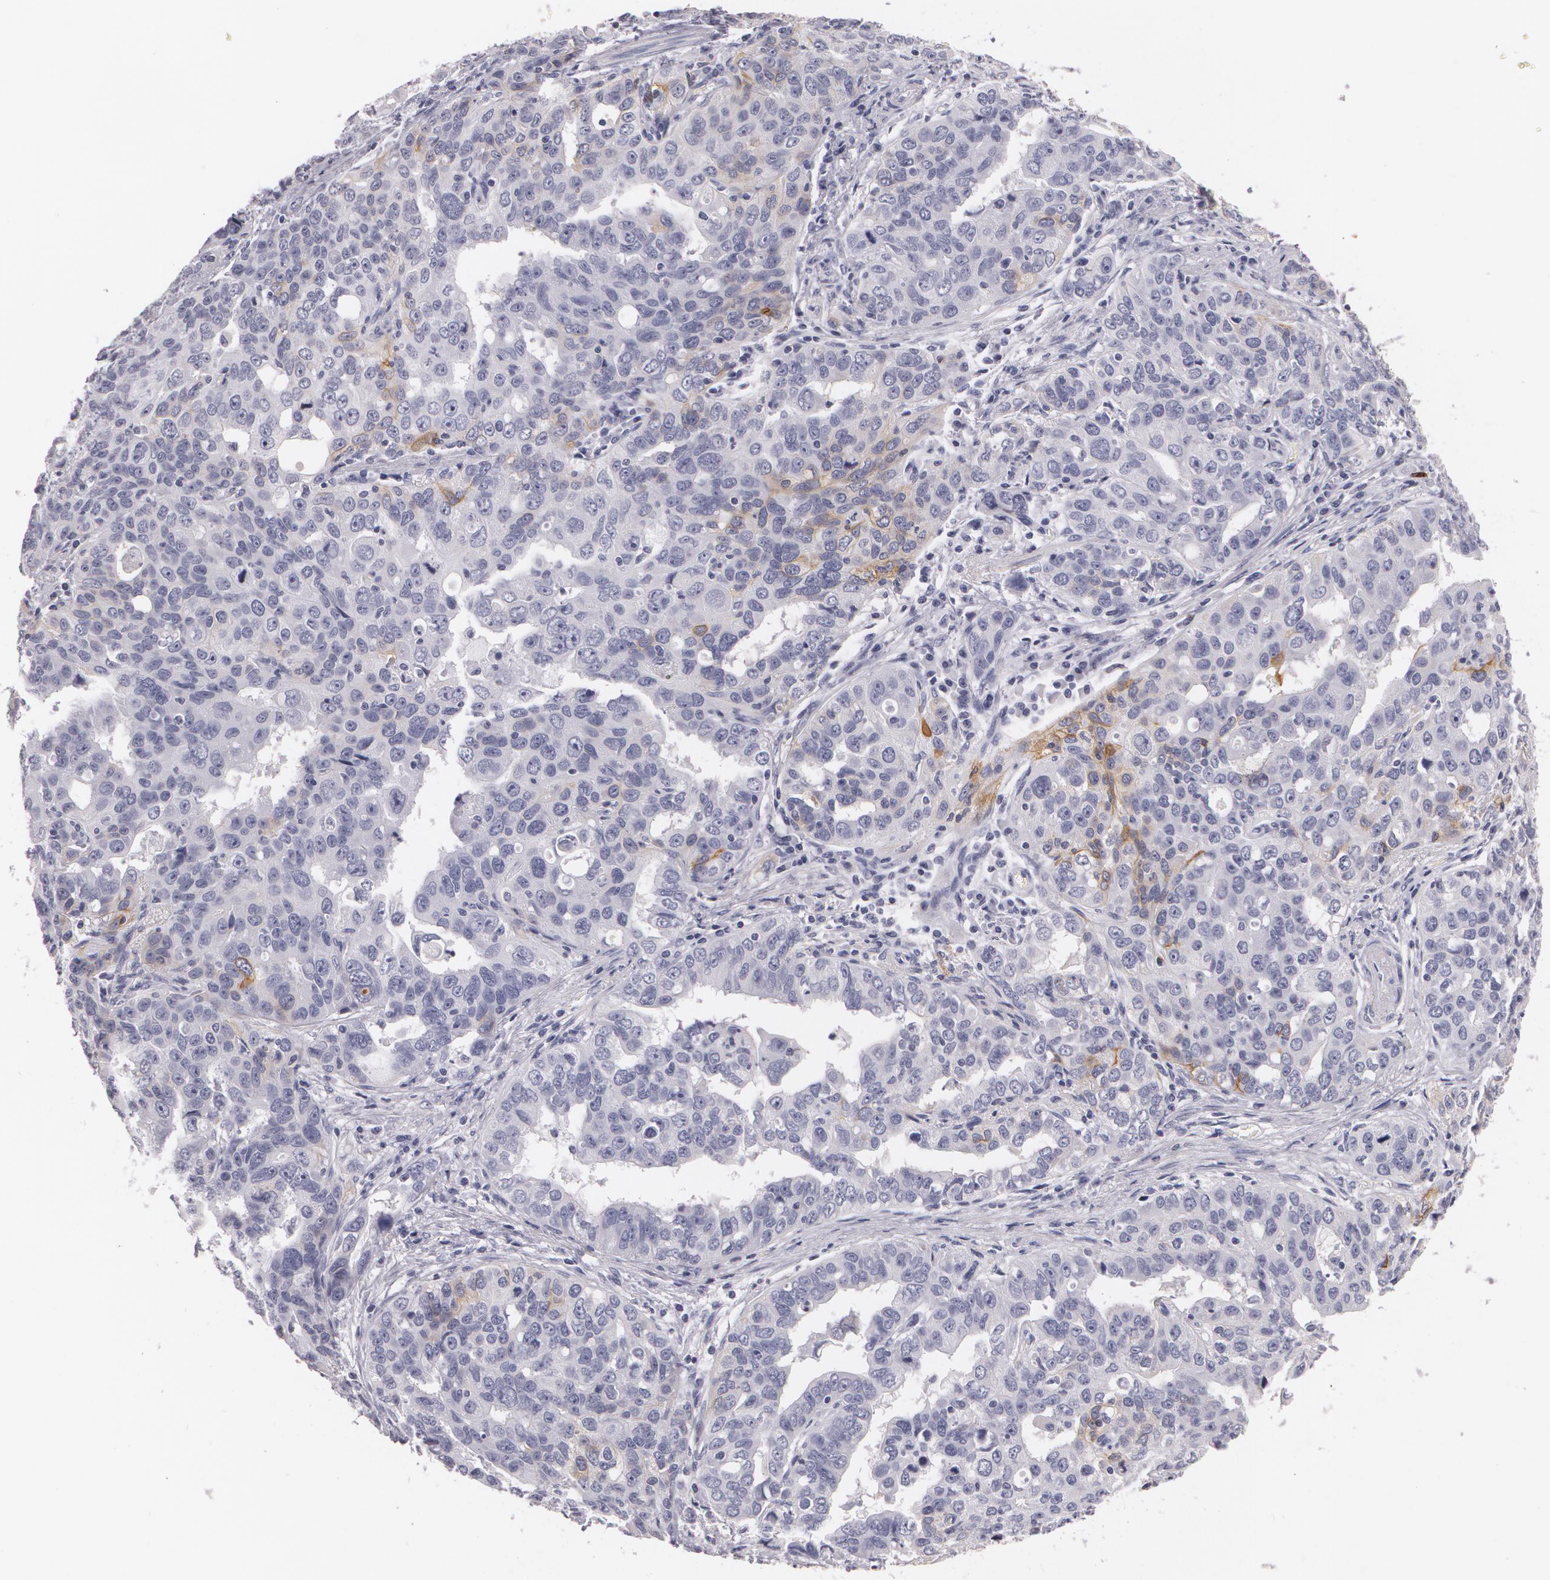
{"staining": {"intensity": "negative", "quantity": "none", "location": "none"}, "tissue": "stomach cancer", "cell_type": "Tumor cells", "image_type": "cancer", "snomed": [{"axis": "morphology", "description": "Adenocarcinoma, NOS"}, {"axis": "topography", "description": "Stomach, upper"}], "caption": "An immunohistochemistry (IHC) micrograph of stomach cancer is shown. There is no staining in tumor cells of stomach cancer.", "gene": "NGFR", "patient": {"sex": "male", "age": 76}}